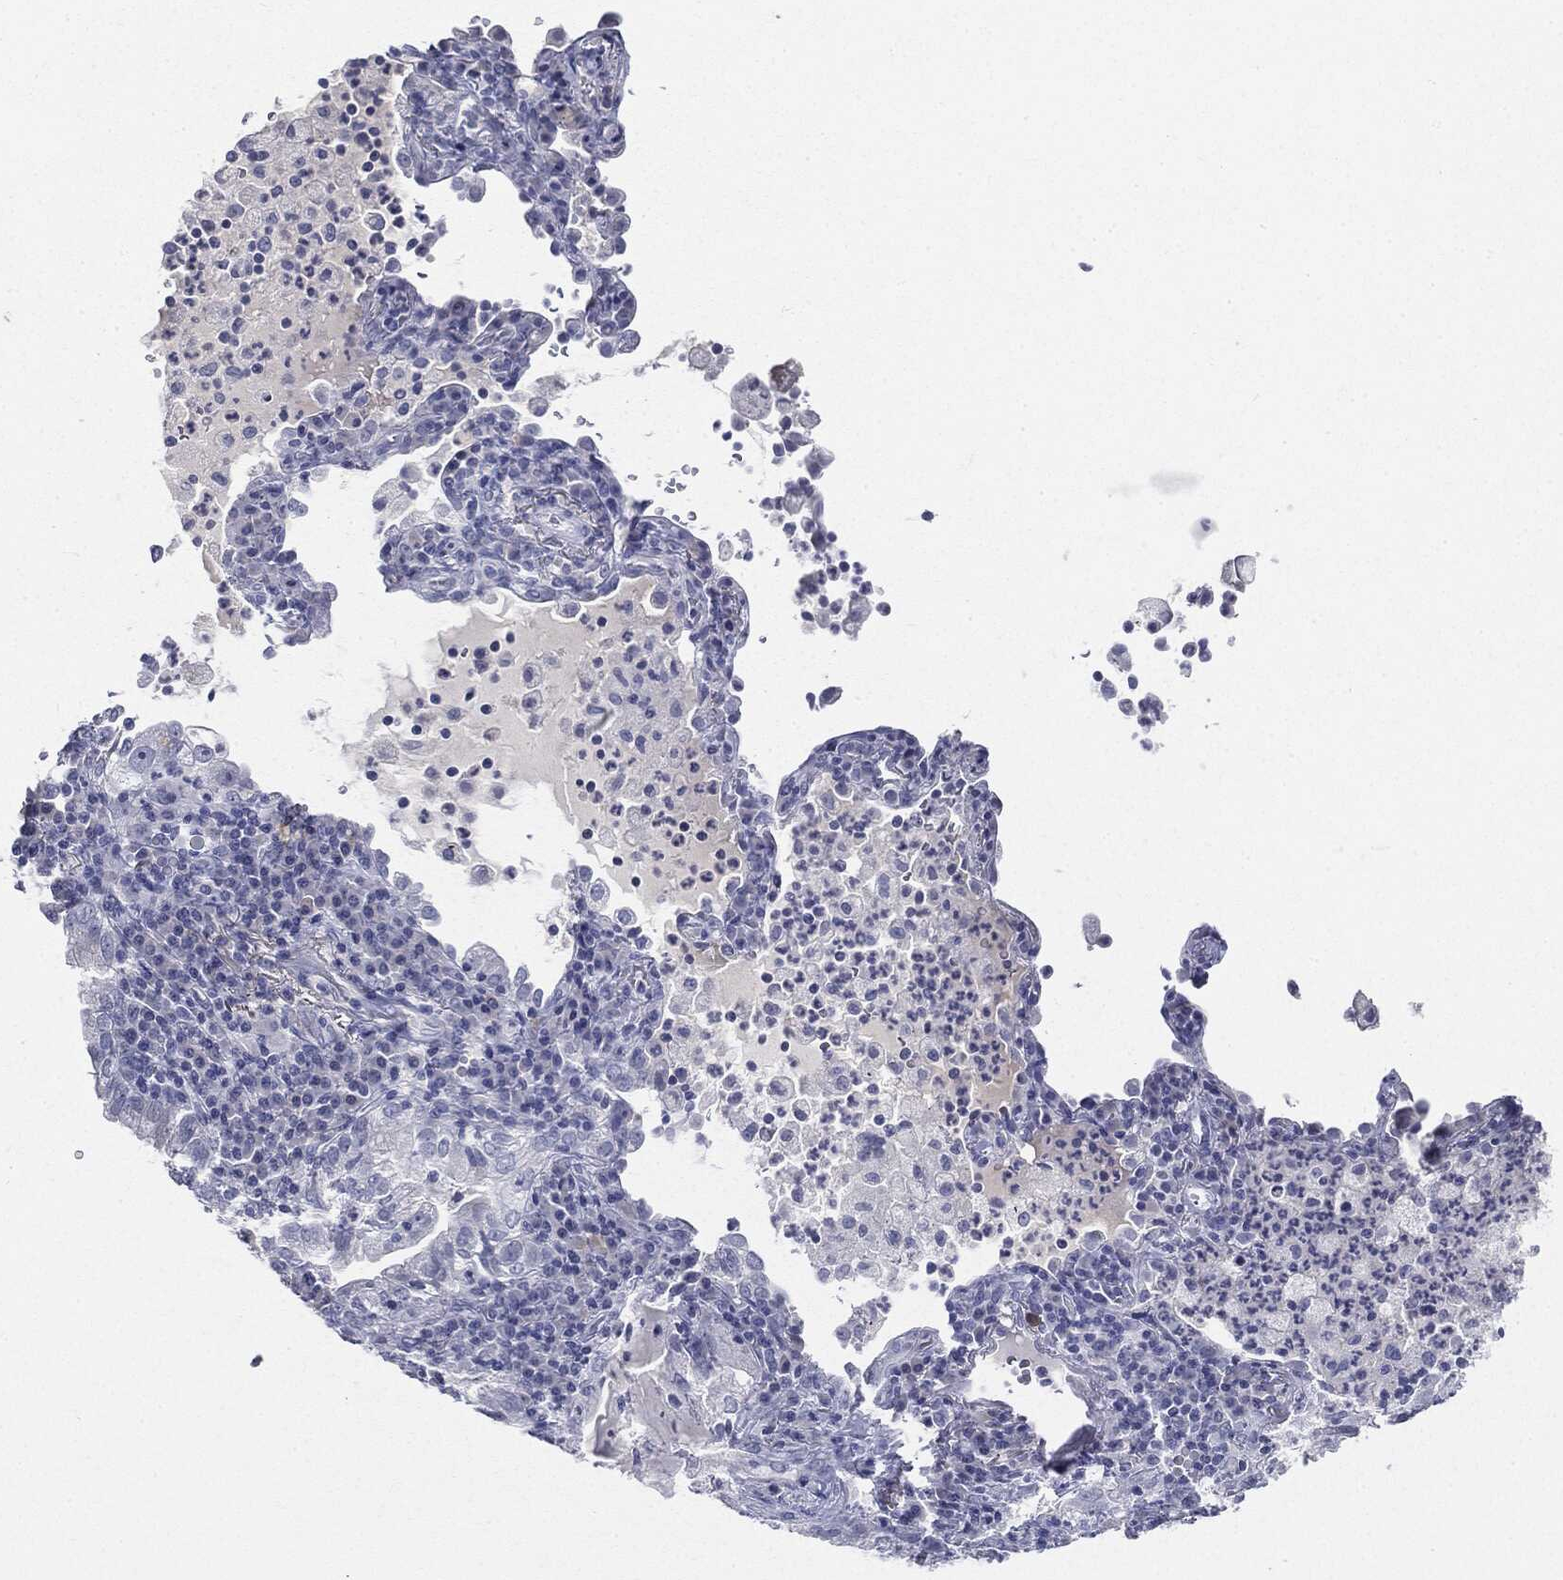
{"staining": {"intensity": "negative", "quantity": "none", "location": "none"}, "tissue": "lung cancer", "cell_type": "Tumor cells", "image_type": "cancer", "snomed": [{"axis": "morphology", "description": "Adenocarcinoma, NOS"}, {"axis": "topography", "description": "Lung"}], "caption": "The immunohistochemistry (IHC) micrograph has no significant positivity in tumor cells of adenocarcinoma (lung) tissue. Nuclei are stained in blue.", "gene": "CGB1", "patient": {"sex": "female", "age": 73}}